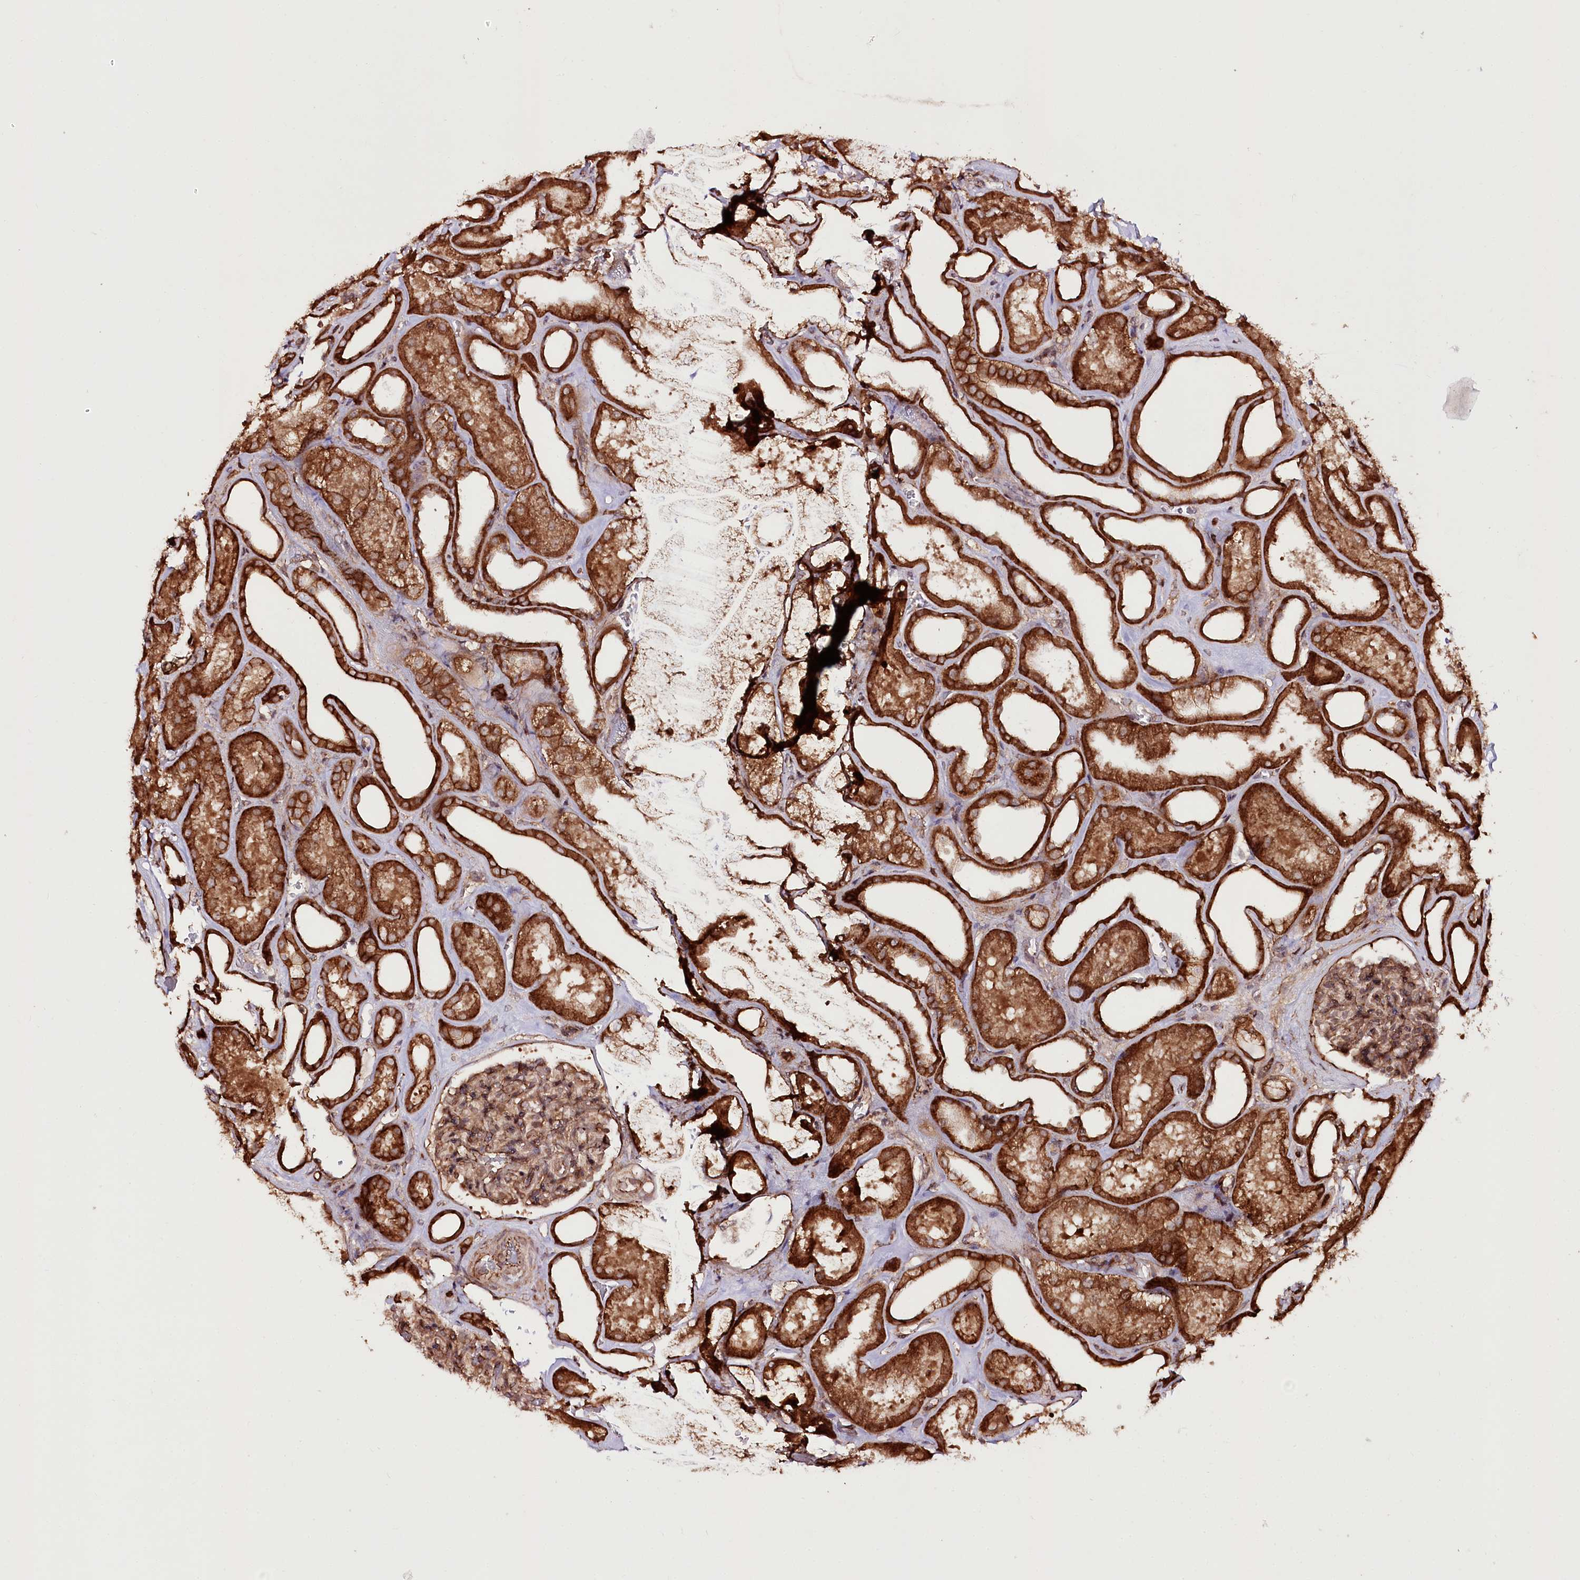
{"staining": {"intensity": "moderate", "quantity": ">75%", "location": "cytoplasmic/membranous"}, "tissue": "kidney", "cell_type": "Cells in glomeruli", "image_type": "normal", "snomed": [{"axis": "morphology", "description": "Normal tissue, NOS"}, {"axis": "morphology", "description": "Adenocarcinoma, NOS"}, {"axis": "topography", "description": "Kidney"}], "caption": "The immunohistochemical stain labels moderate cytoplasmic/membranous staining in cells in glomeruli of normal kidney. The protein is shown in brown color, while the nuclei are stained blue.", "gene": "DHX29", "patient": {"sex": "female", "age": 68}}